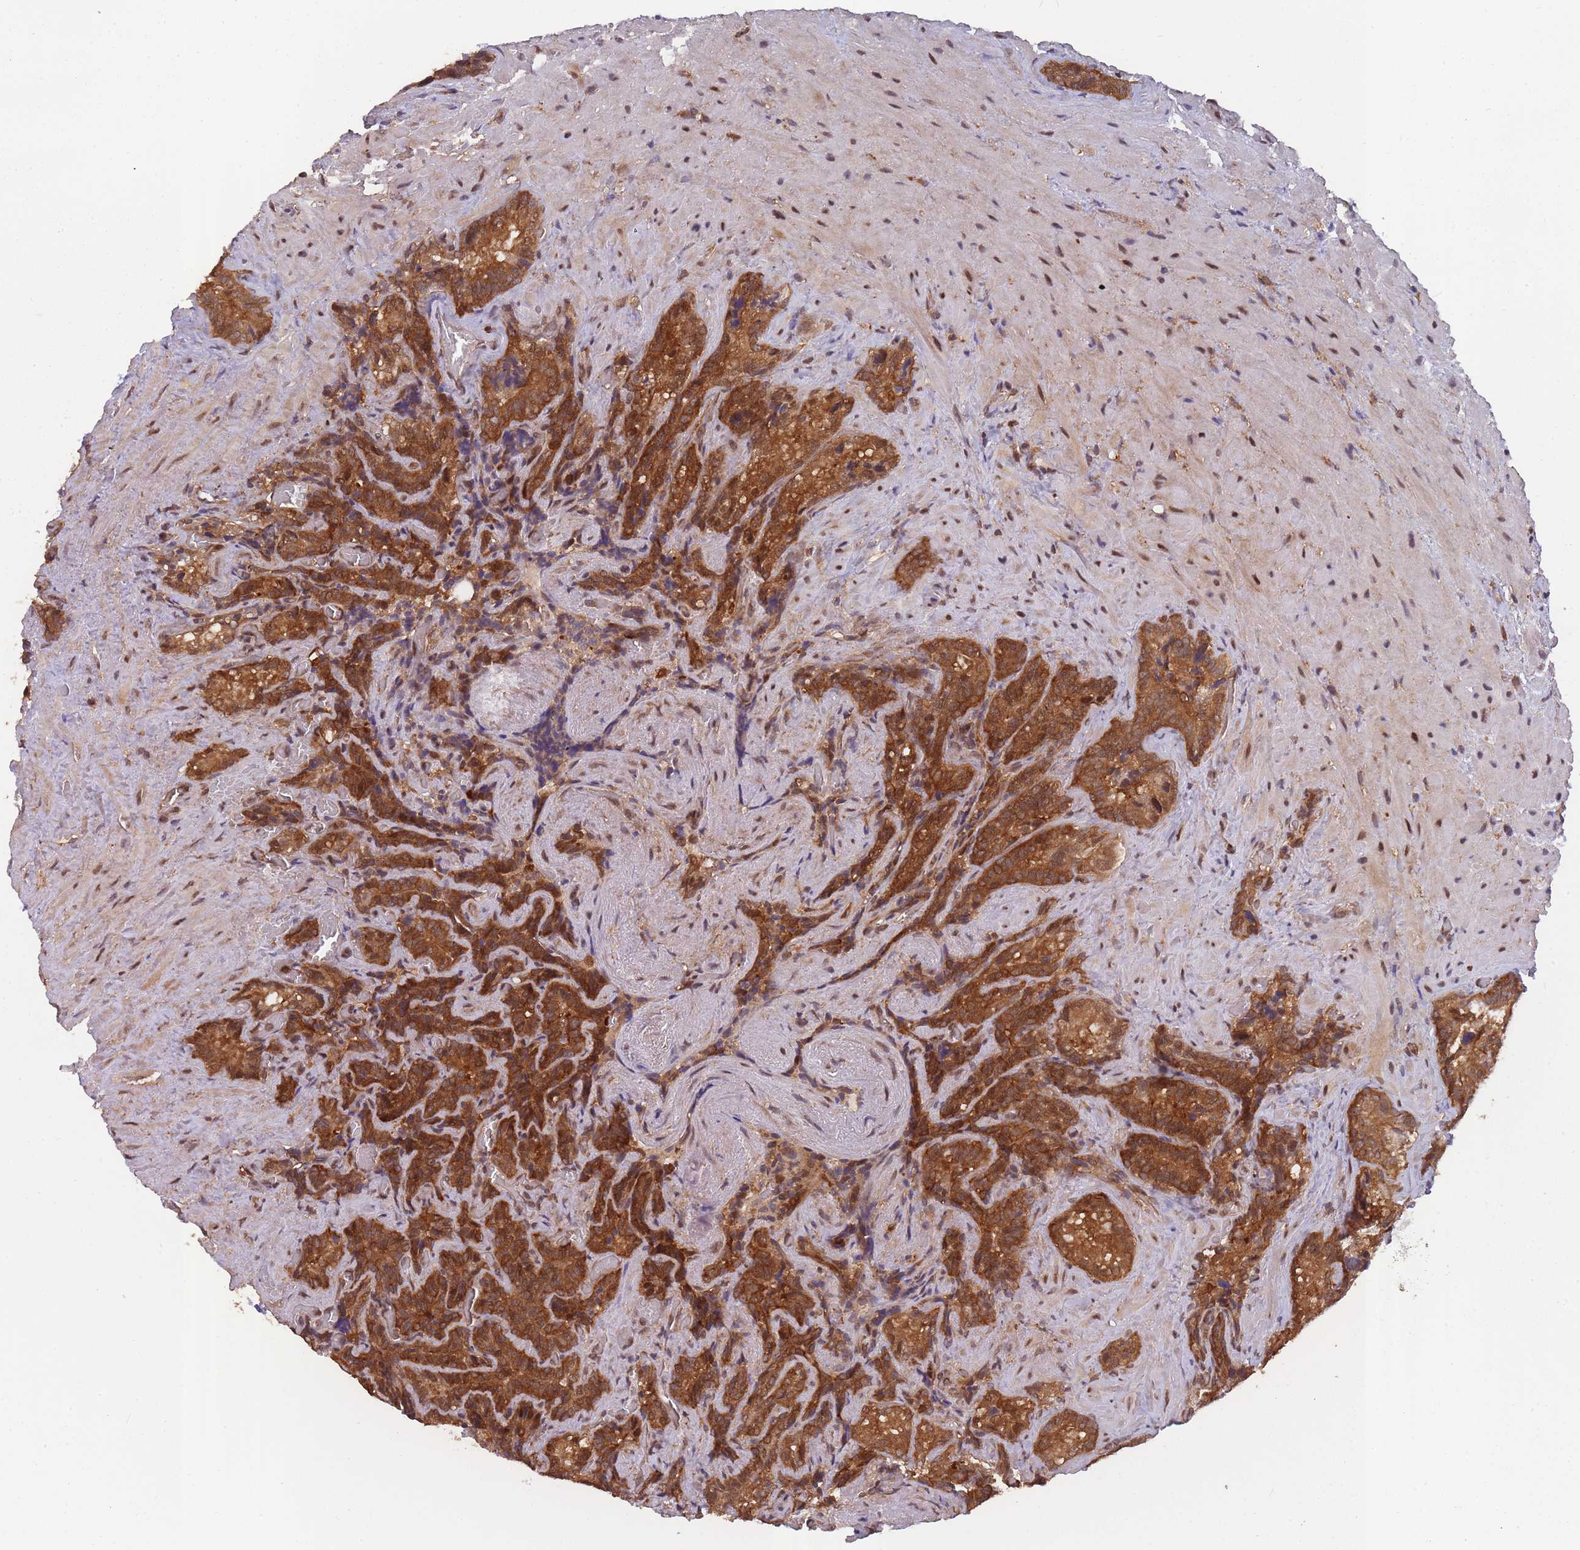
{"staining": {"intensity": "strong", "quantity": ">75%", "location": "cytoplasmic/membranous,nuclear"}, "tissue": "seminal vesicle", "cell_type": "Glandular cells", "image_type": "normal", "snomed": [{"axis": "morphology", "description": "Normal tissue, NOS"}, {"axis": "topography", "description": "Seminal veicle"}], "caption": "Benign seminal vesicle shows strong cytoplasmic/membranous,nuclear staining in approximately >75% of glandular cells.", "gene": "PPP6R3", "patient": {"sex": "male", "age": 62}}